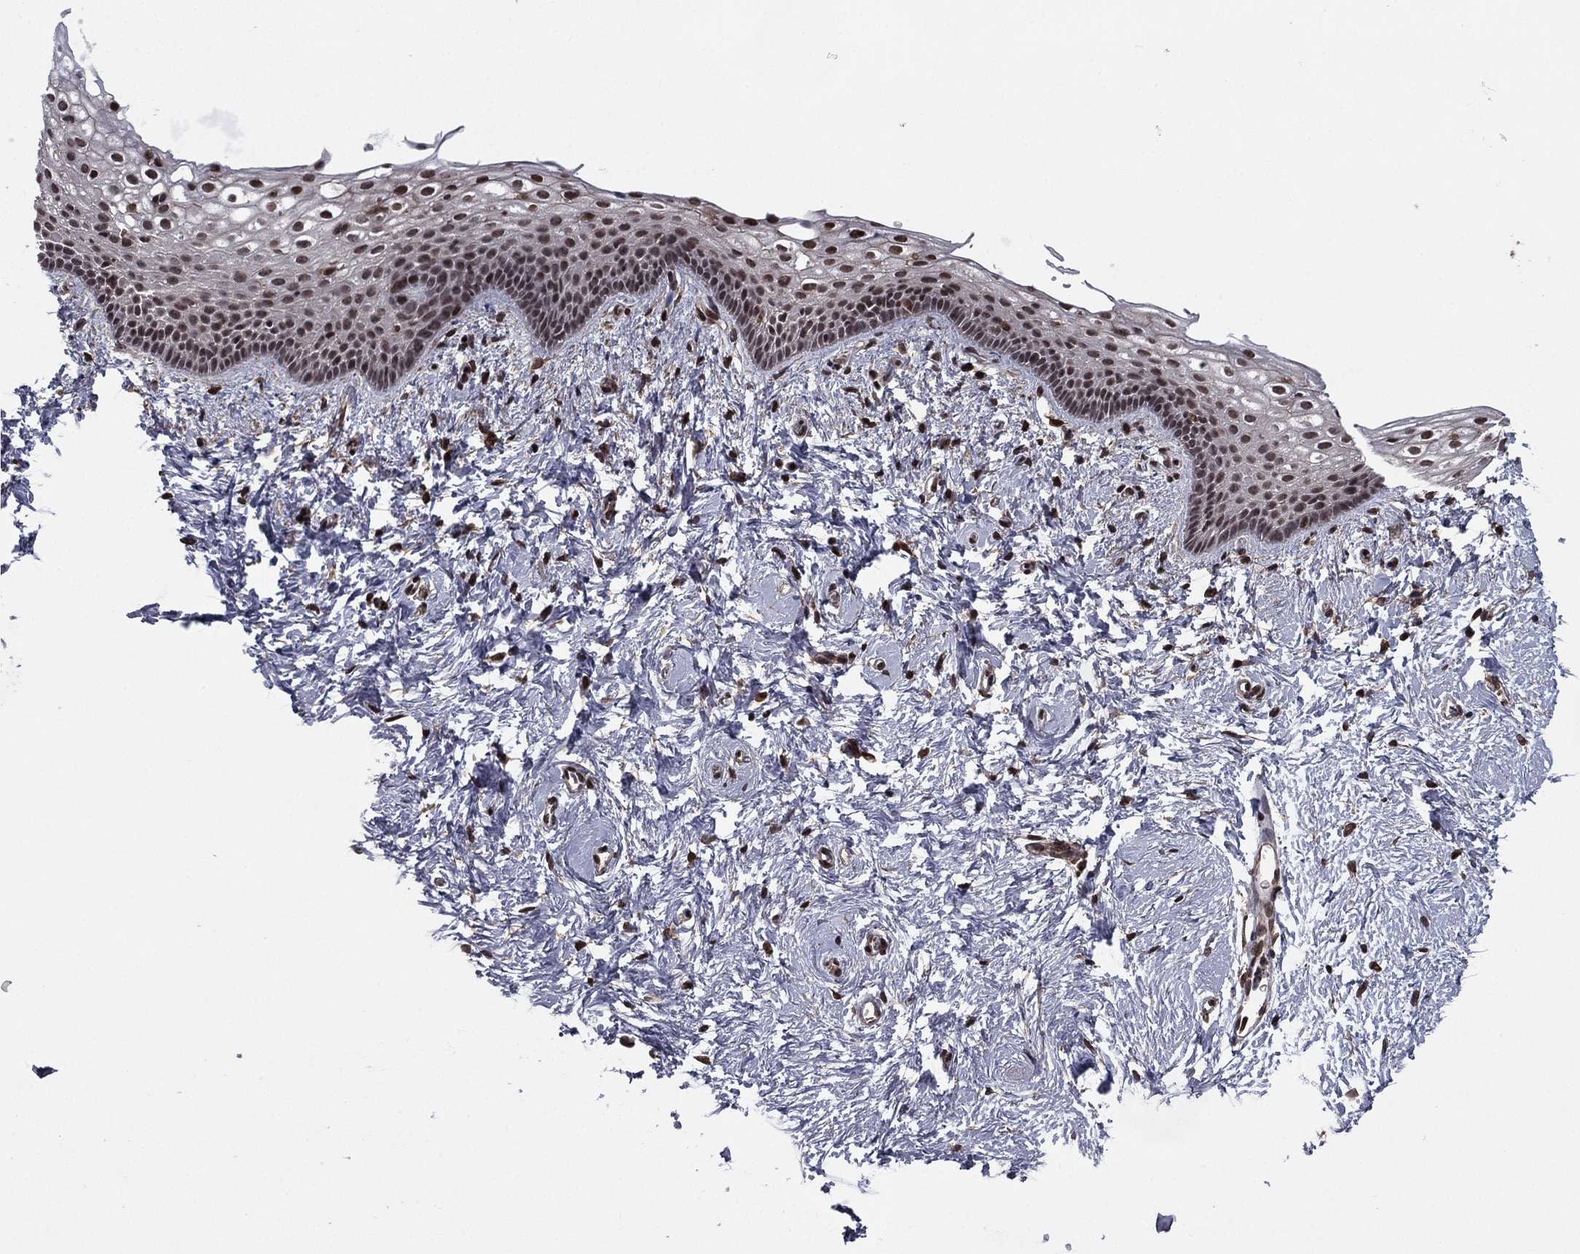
{"staining": {"intensity": "moderate", "quantity": "25%-75%", "location": "nuclear"}, "tissue": "vagina", "cell_type": "Squamous epithelial cells", "image_type": "normal", "snomed": [{"axis": "morphology", "description": "Normal tissue, NOS"}, {"axis": "topography", "description": "Vagina"}], "caption": "Protein expression analysis of unremarkable vagina displays moderate nuclear staining in approximately 25%-75% of squamous epithelial cells. The protein of interest is stained brown, and the nuclei are stained in blue (DAB (3,3'-diaminobenzidine) IHC with brightfield microscopy, high magnification).", "gene": "RARB", "patient": {"sex": "female", "age": 61}}